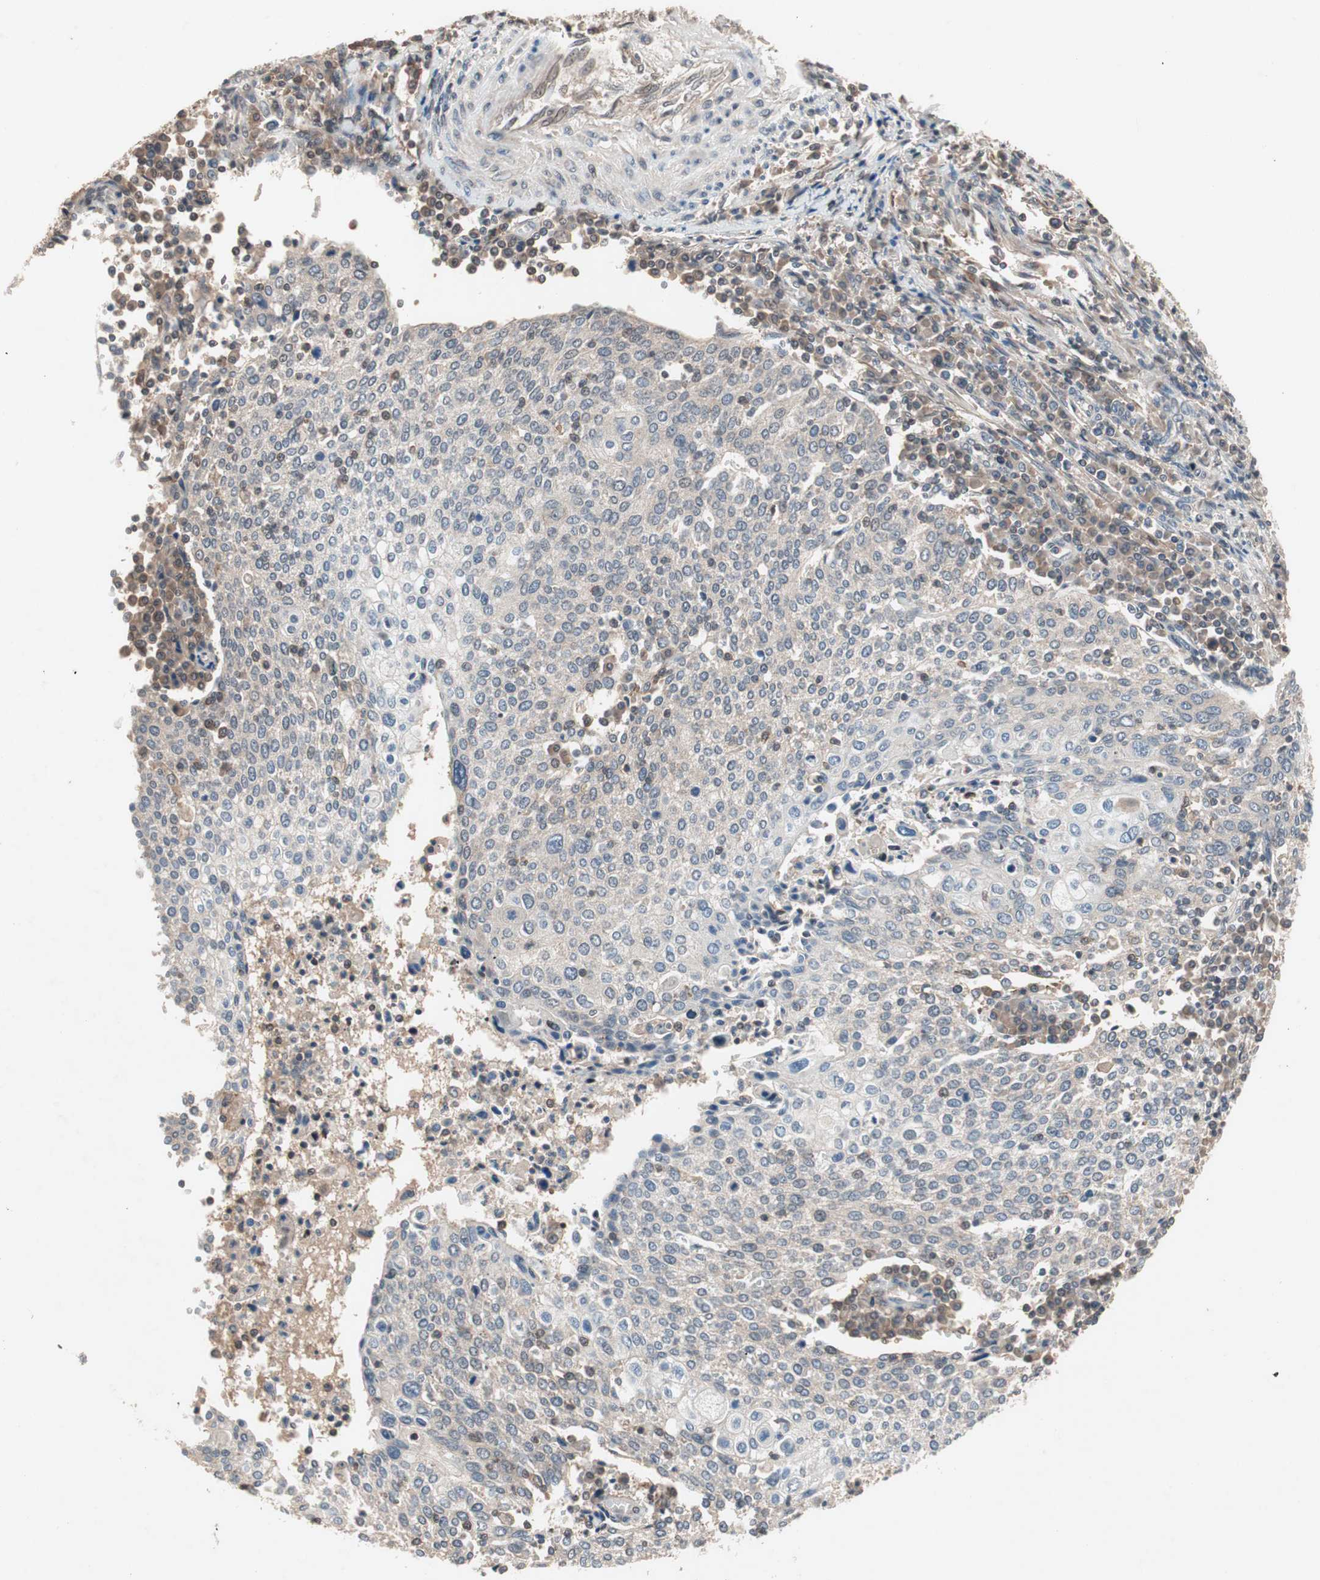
{"staining": {"intensity": "weak", "quantity": "25%-75%", "location": "cytoplasmic/membranous"}, "tissue": "cervical cancer", "cell_type": "Tumor cells", "image_type": "cancer", "snomed": [{"axis": "morphology", "description": "Squamous cell carcinoma, NOS"}, {"axis": "topography", "description": "Cervix"}], "caption": "This is a micrograph of immunohistochemistry (IHC) staining of squamous cell carcinoma (cervical), which shows weak positivity in the cytoplasmic/membranous of tumor cells.", "gene": "GART", "patient": {"sex": "female", "age": 40}}